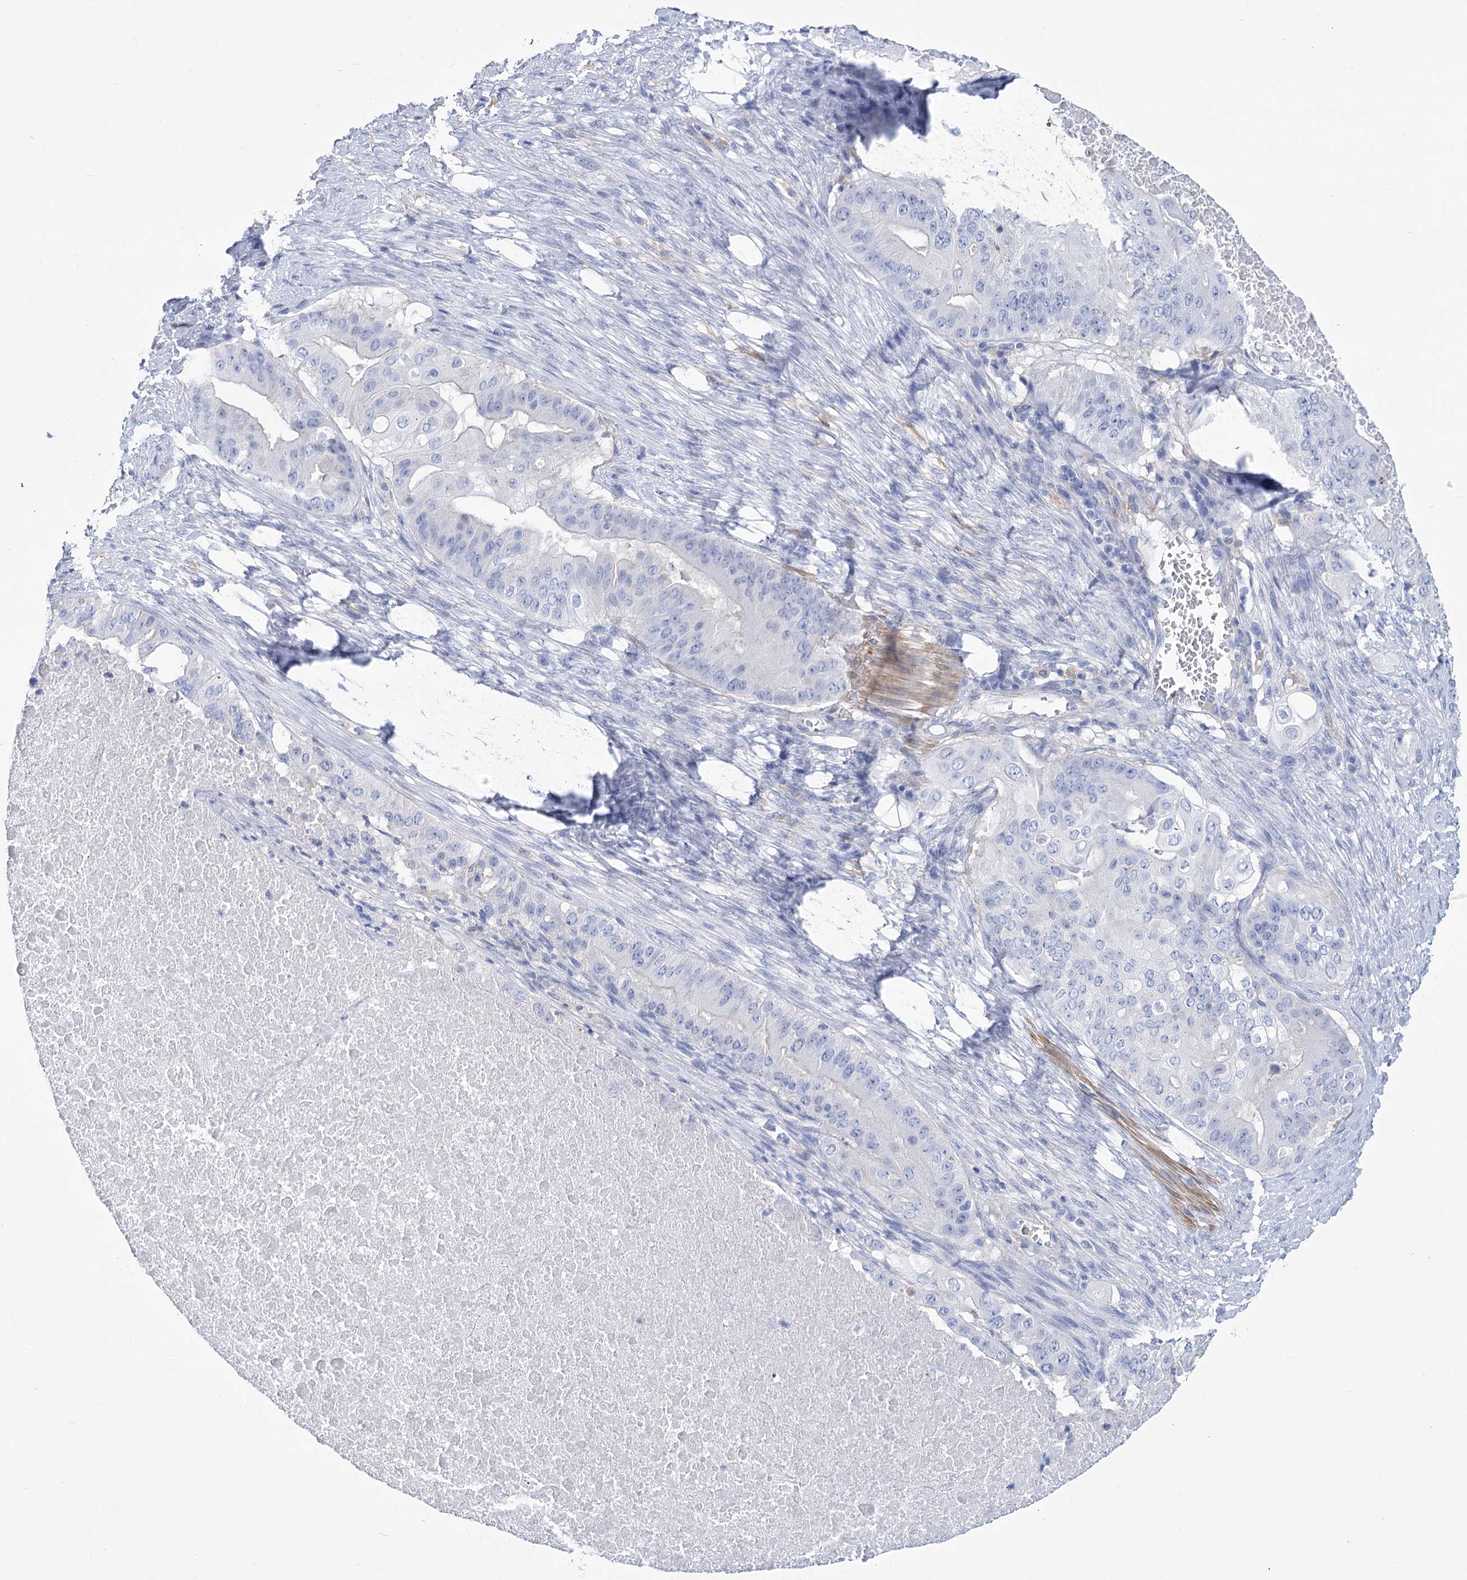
{"staining": {"intensity": "negative", "quantity": "none", "location": "none"}, "tissue": "pancreatic cancer", "cell_type": "Tumor cells", "image_type": "cancer", "snomed": [{"axis": "morphology", "description": "Adenocarcinoma, NOS"}, {"axis": "topography", "description": "Pancreas"}], "caption": "Pancreatic adenocarcinoma stained for a protein using immunohistochemistry displays no positivity tumor cells.", "gene": "PCDHA1", "patient": {"sex": "female", "age": 77}}